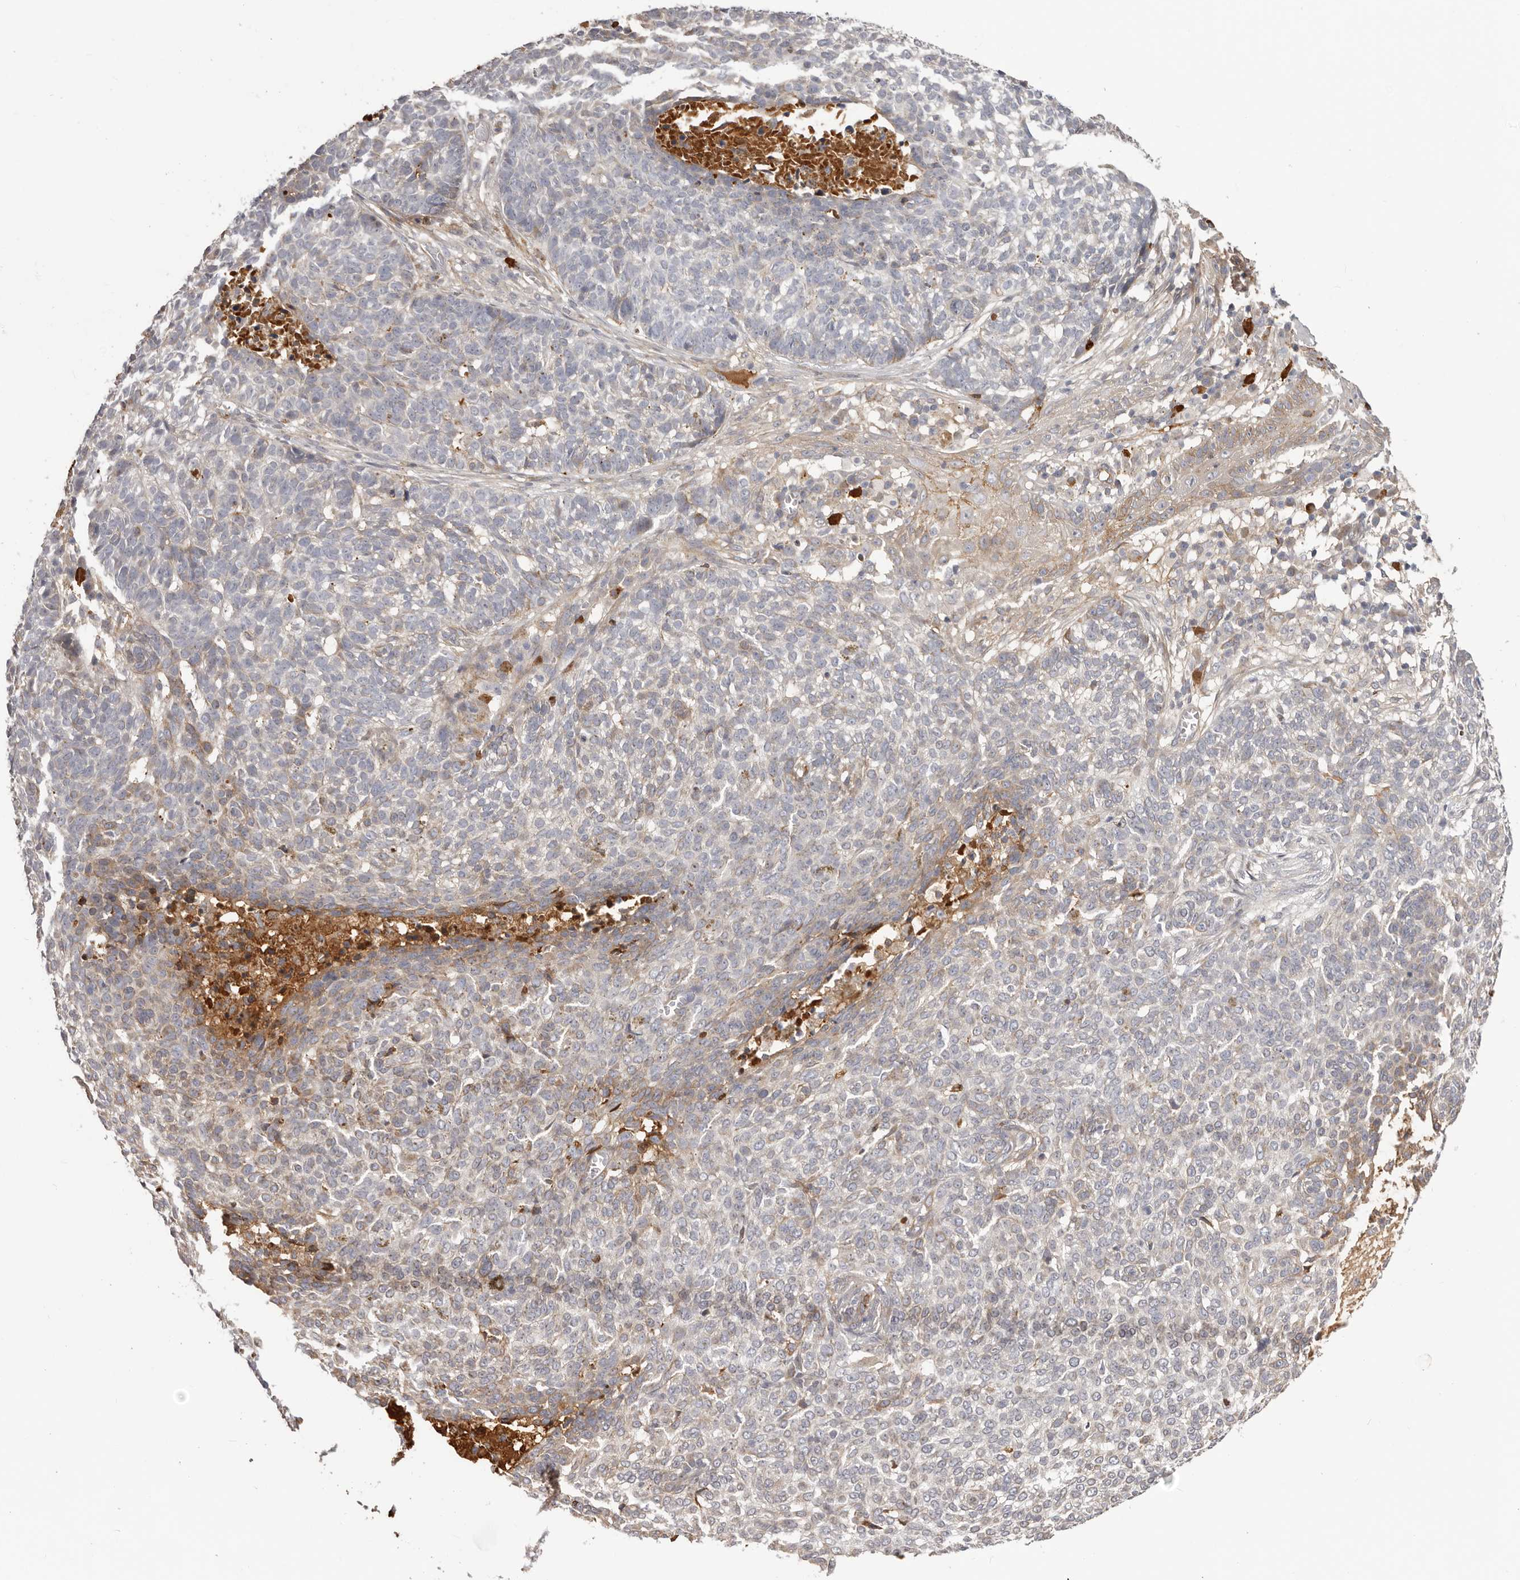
{"staining": {"intensity": "weak", "quantity": "<25%", "location": "cytoplasmic/membranous"}, "tissue": "skin cancer", "cell_type": "Tumor cells", "image_type": "cancer", "snomed": [{"axis": "morphology", "description": "Basal cell carcinoma"}, {"axis": "topography", "description": "Skin"}], "caption": "DAB (3,3'-diaminobenzidine) immunohistochemical staining of human skin cancer (basal cell carcinoma) shows no significant expression in tumor cells. Nuclei are stained in blue.", "gene": "OTUD3", "patient": {"sex": "male", "age": 85}}